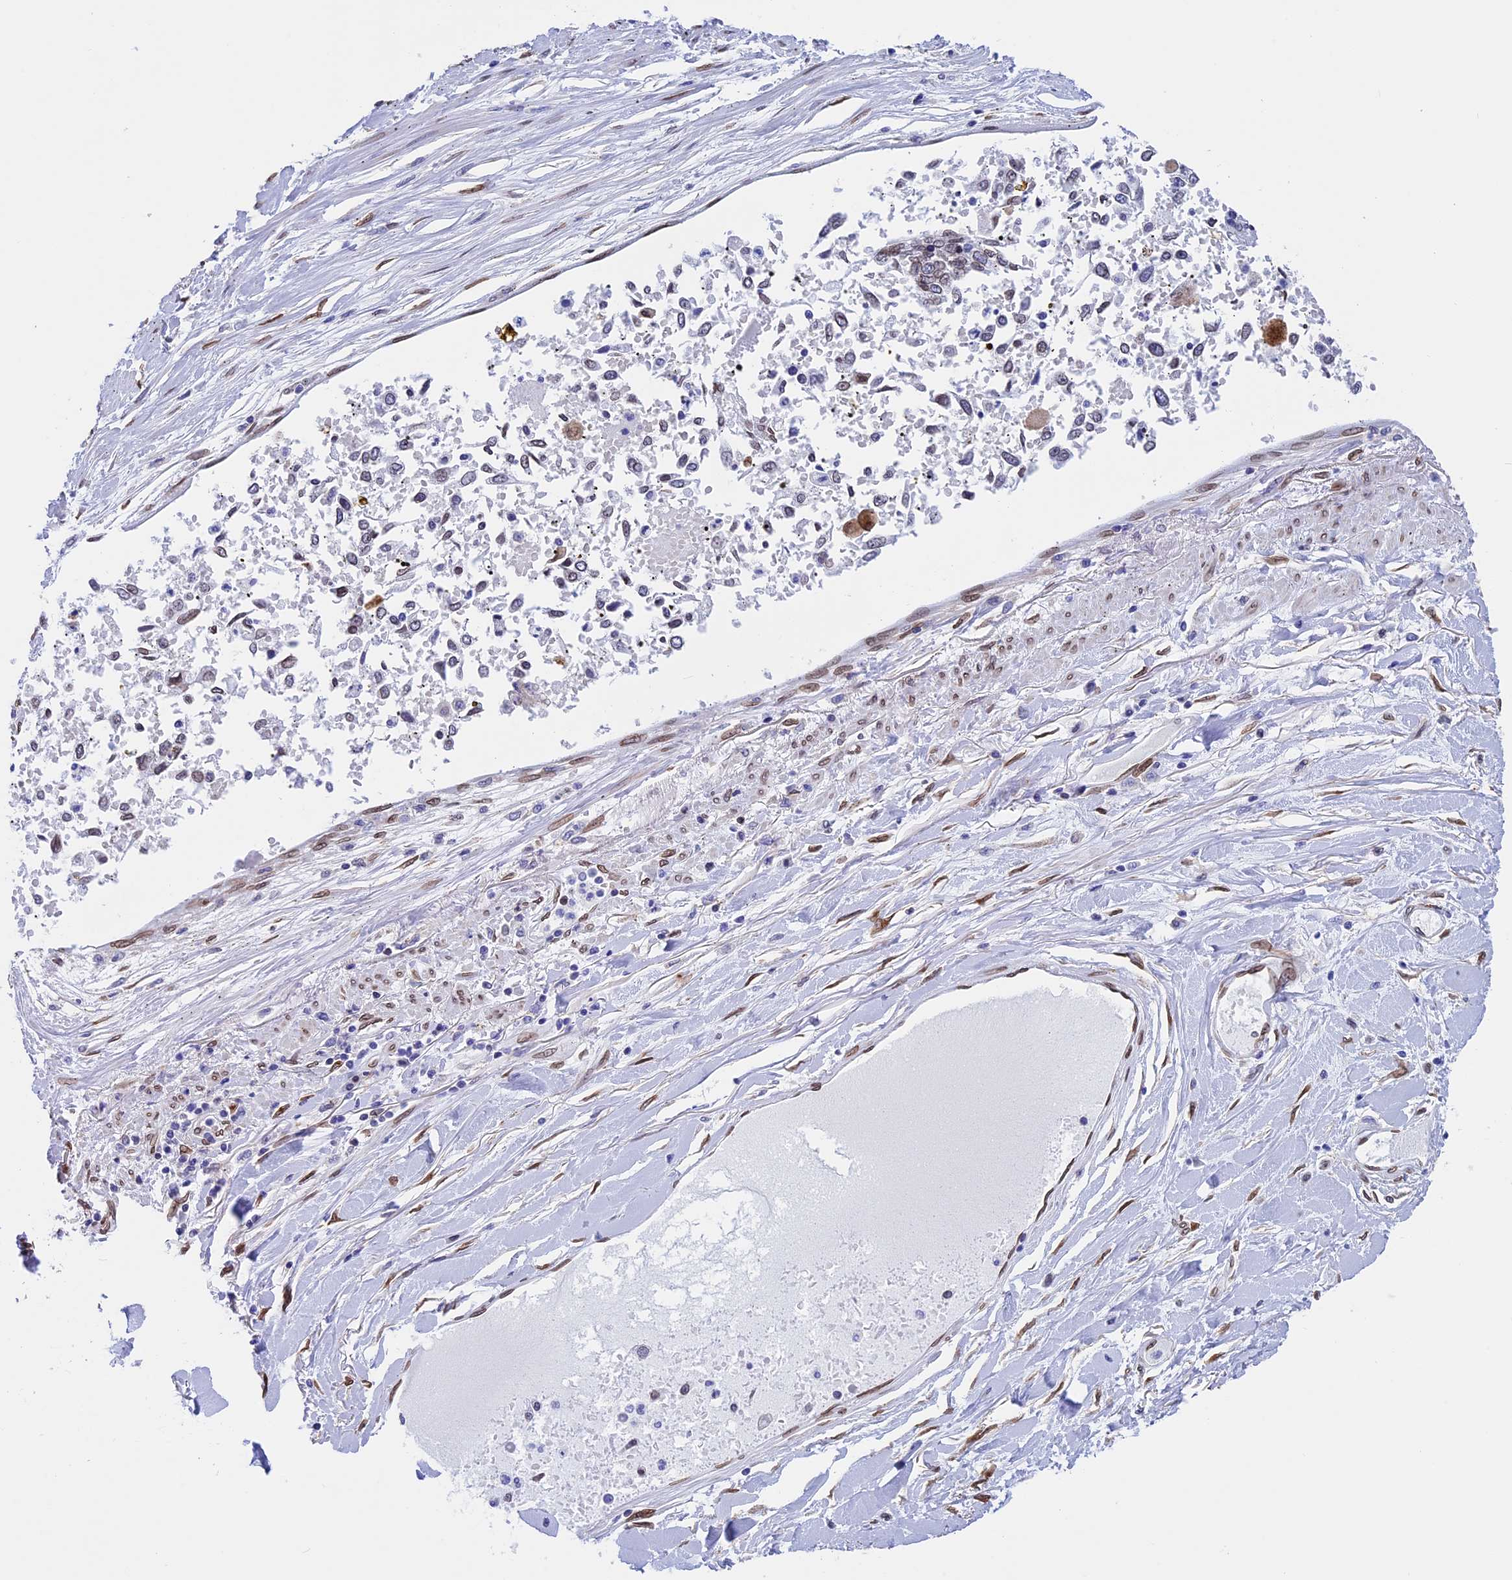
{"staining": {"intensity": "weak", "quantity": "25%-75%", "location": "cytoplasmic/membranous,nuclear"}, "tissue": "lung cancer", "cell_type": "Tumor cells", "image_type": "cancer", "snomed": [{"axis": "morphology", "description": "Normal tissue, NOS"}, {"axis": "morphology", "description": "Squamous cell carcinoma, NOS"}, {"axis": "topography", "description": "Cartilage tissue"}, {"axis": "topography", "description": "Bronchus"}, {"axis": "topography", "description": "Lung"}, {"axis": "topography", "description": "Peripheral nerve tissue"}], "caption": "Tumor cells display weak cytoplasmic/membranous and nuclear staining in about 25%-75% of cells in lung cancer.", "gene": "TMPRSS7", "patient": {"sex": "female", "age": 49}}